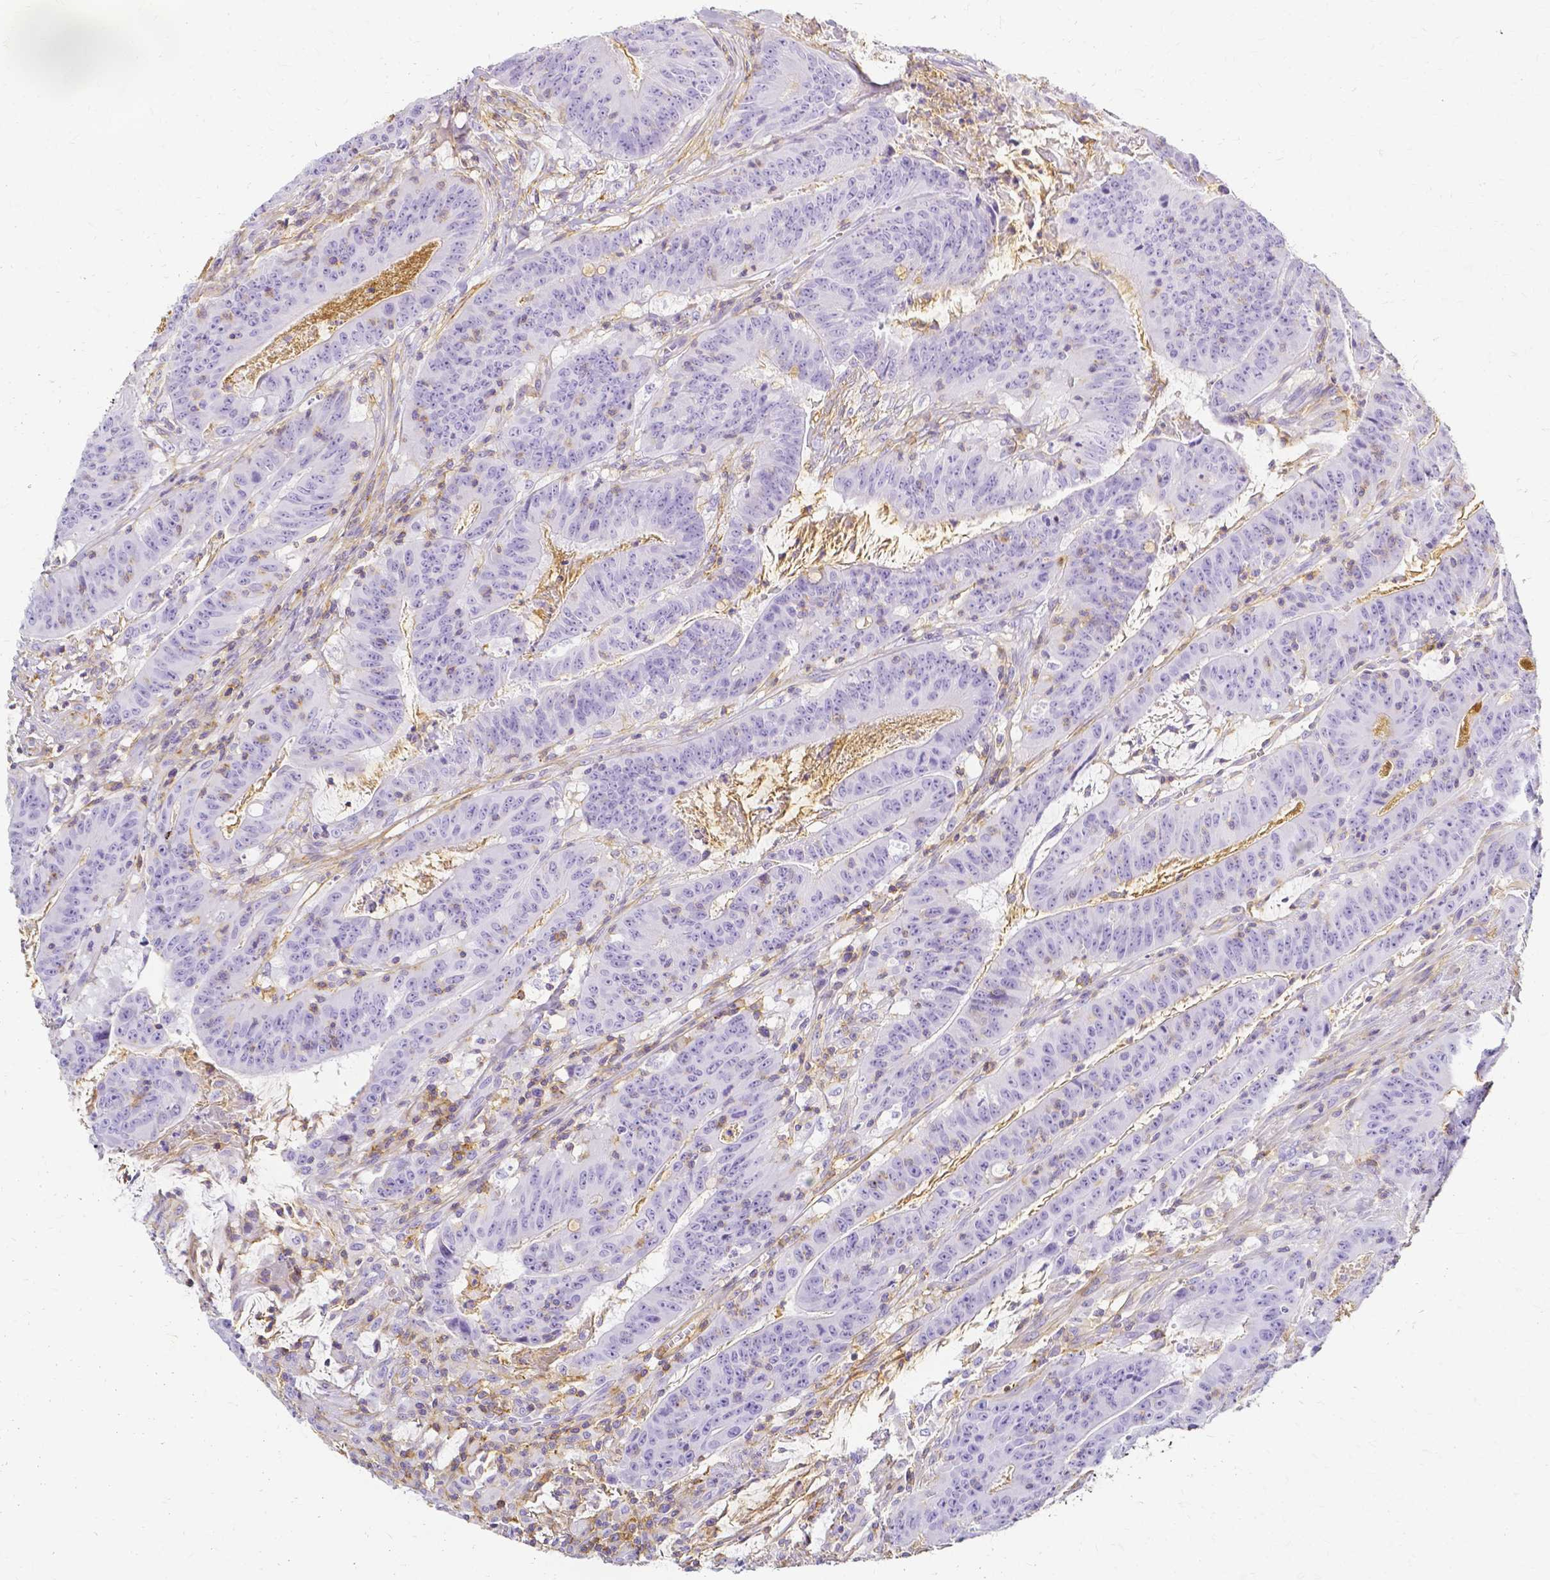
{"staining": {"intensity": "negative", "quantity": "none", "location": "none"}, "tissue": "colorectal cancer", "cell_type": "Tumor cells", "image_type": "cancer", "snomed": [{"axis": "morphology", "description": "Adenocarcinoma, NOS"}, {"axis": "topography", "description": "Colon"}], "caption": "Protein analysis of colorectal cancer (adenocarcinoma) demonstrates no significant expression in tumor cells. Nuclei are stained in blue.", "gene": "HSPA12A", "patient": {"sex": "male", "age": 33}}